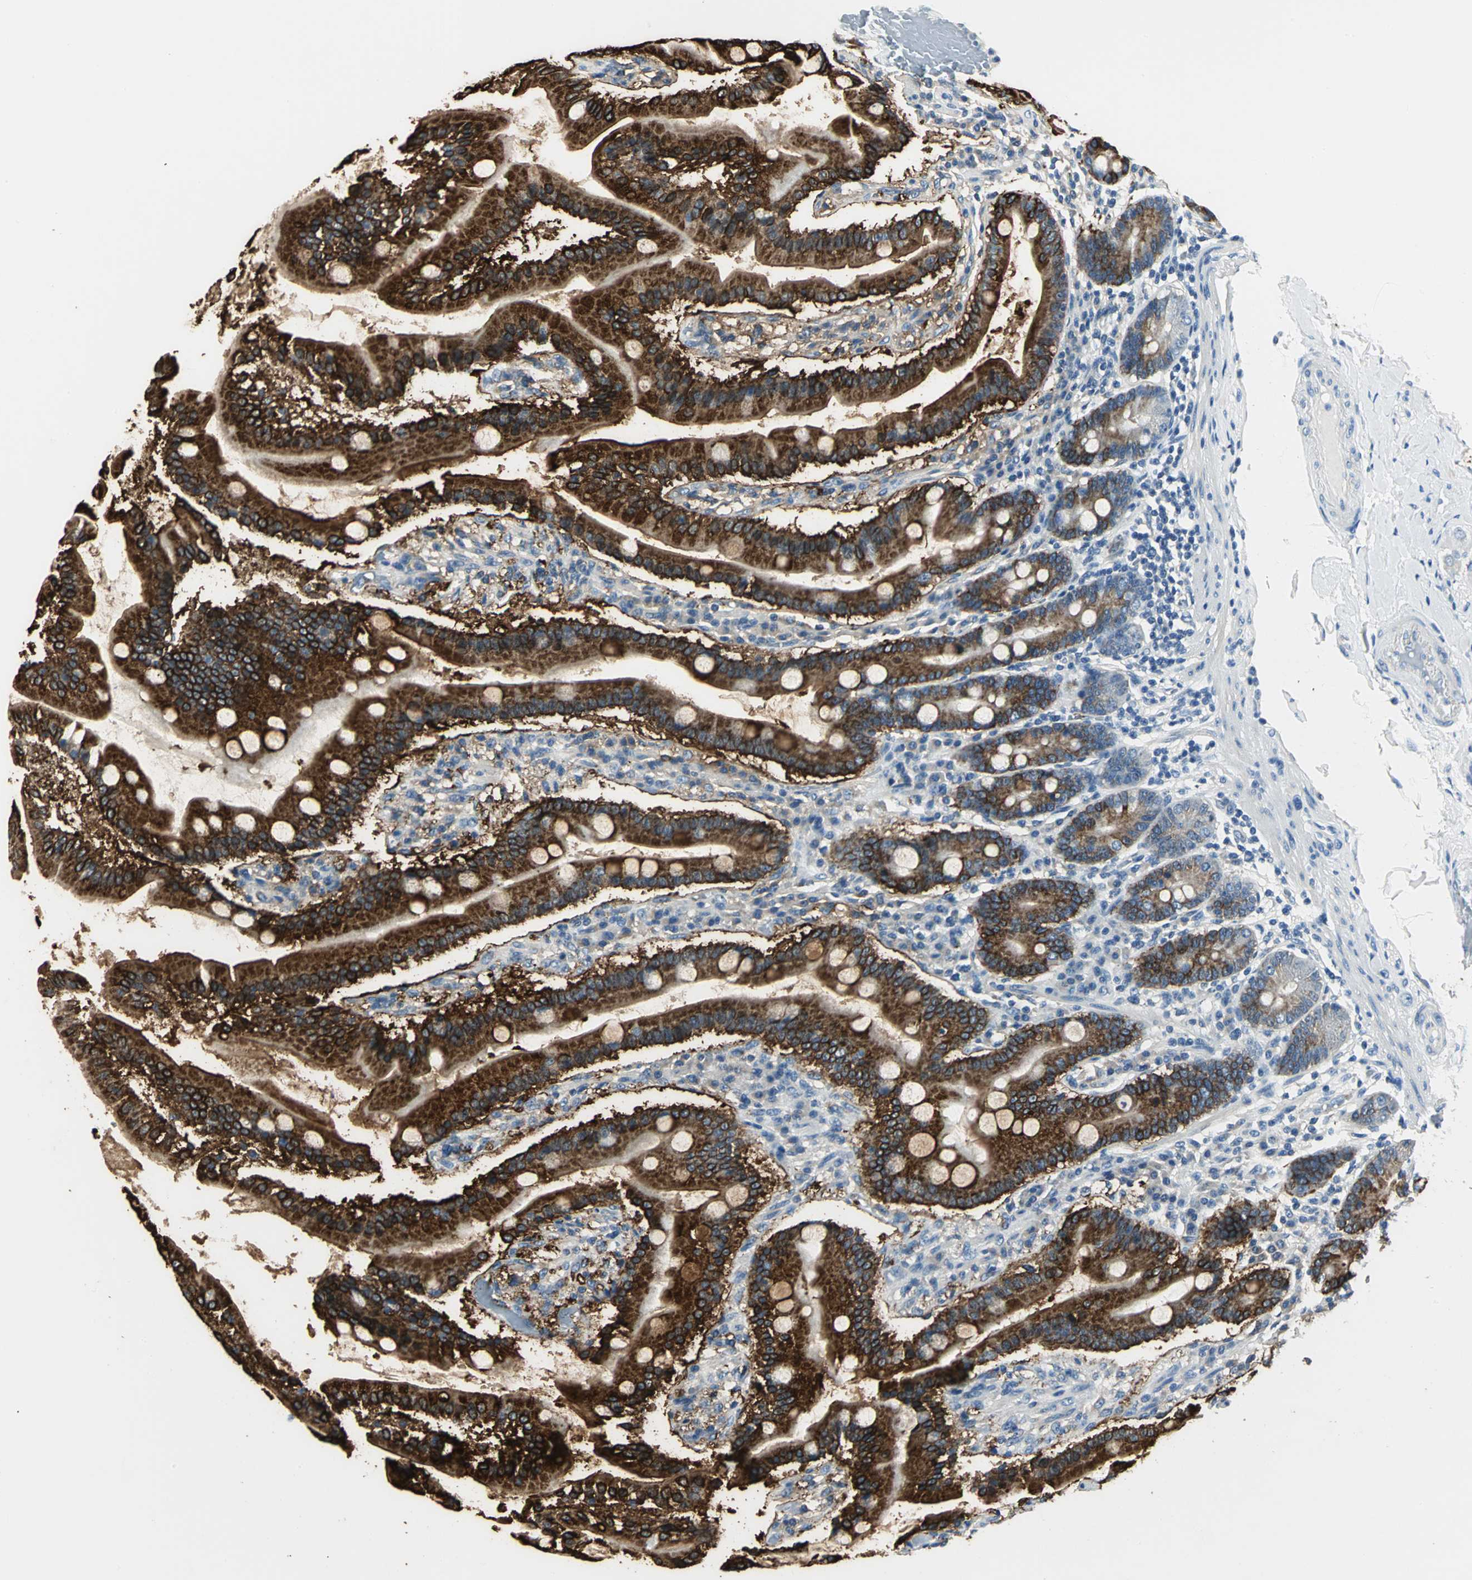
{"staining": {"intensity": "strong", "quantity": ">75%", "location": "cytoplasmic/membranous"}, "tissue": "duodenum", "cell_type": "Glandular cells", "image_type": "normal", "snomed": [{"axis": "morphology", "description": "Normal tissue, NOS"}, {"axis": "topography", "description": "Duodenum"}], "caption": "A brown stain shows strong cytoplasmic/membranous staining of a protein in glandular cells of benign human duodenum.", "gene": "B3GNT2", "patient": {"sex": "female", "age": 64}}